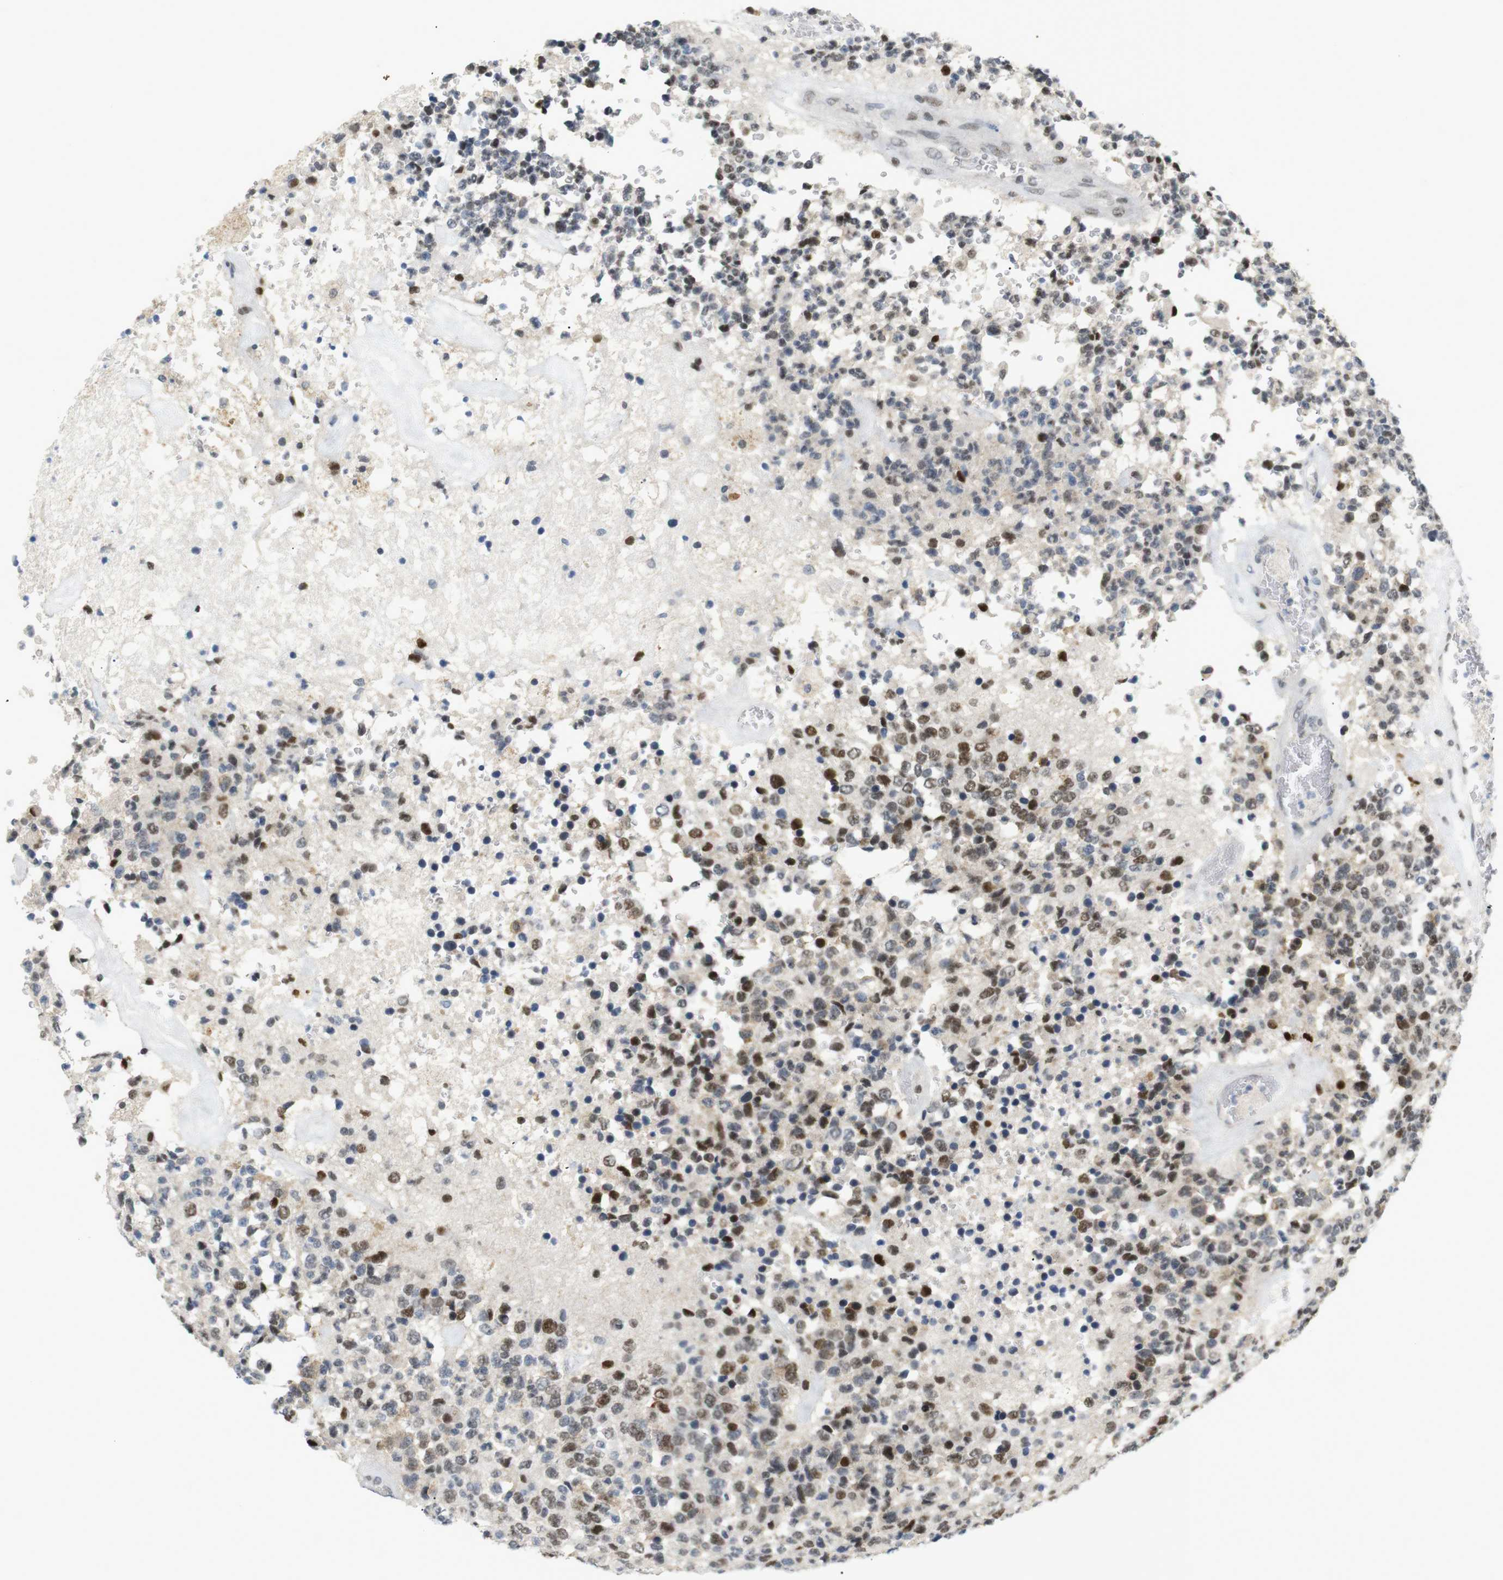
{"staining": {"intensity": "moderate", "quantity": "25%-75%", "location": "nuclear"}, "tissue": "glioma", "cell_type": "Tumor cells", "image_type": "cancer", "snomed": [{"axis": "morphology", "description": "Glioma, malignant, High grade"}, {"axis": "topography", "description": "pancreas cauda"}], "caption": "Glioma stained for a protein exhibits moderate nuclear positivity in tumor cells. (DAB (3,3'-diaminobenzidine) = brown stain, brightfield microscopy at high magnification).", "gene": "RIOX2", "patient": {"sex": "male", "age": 60}}